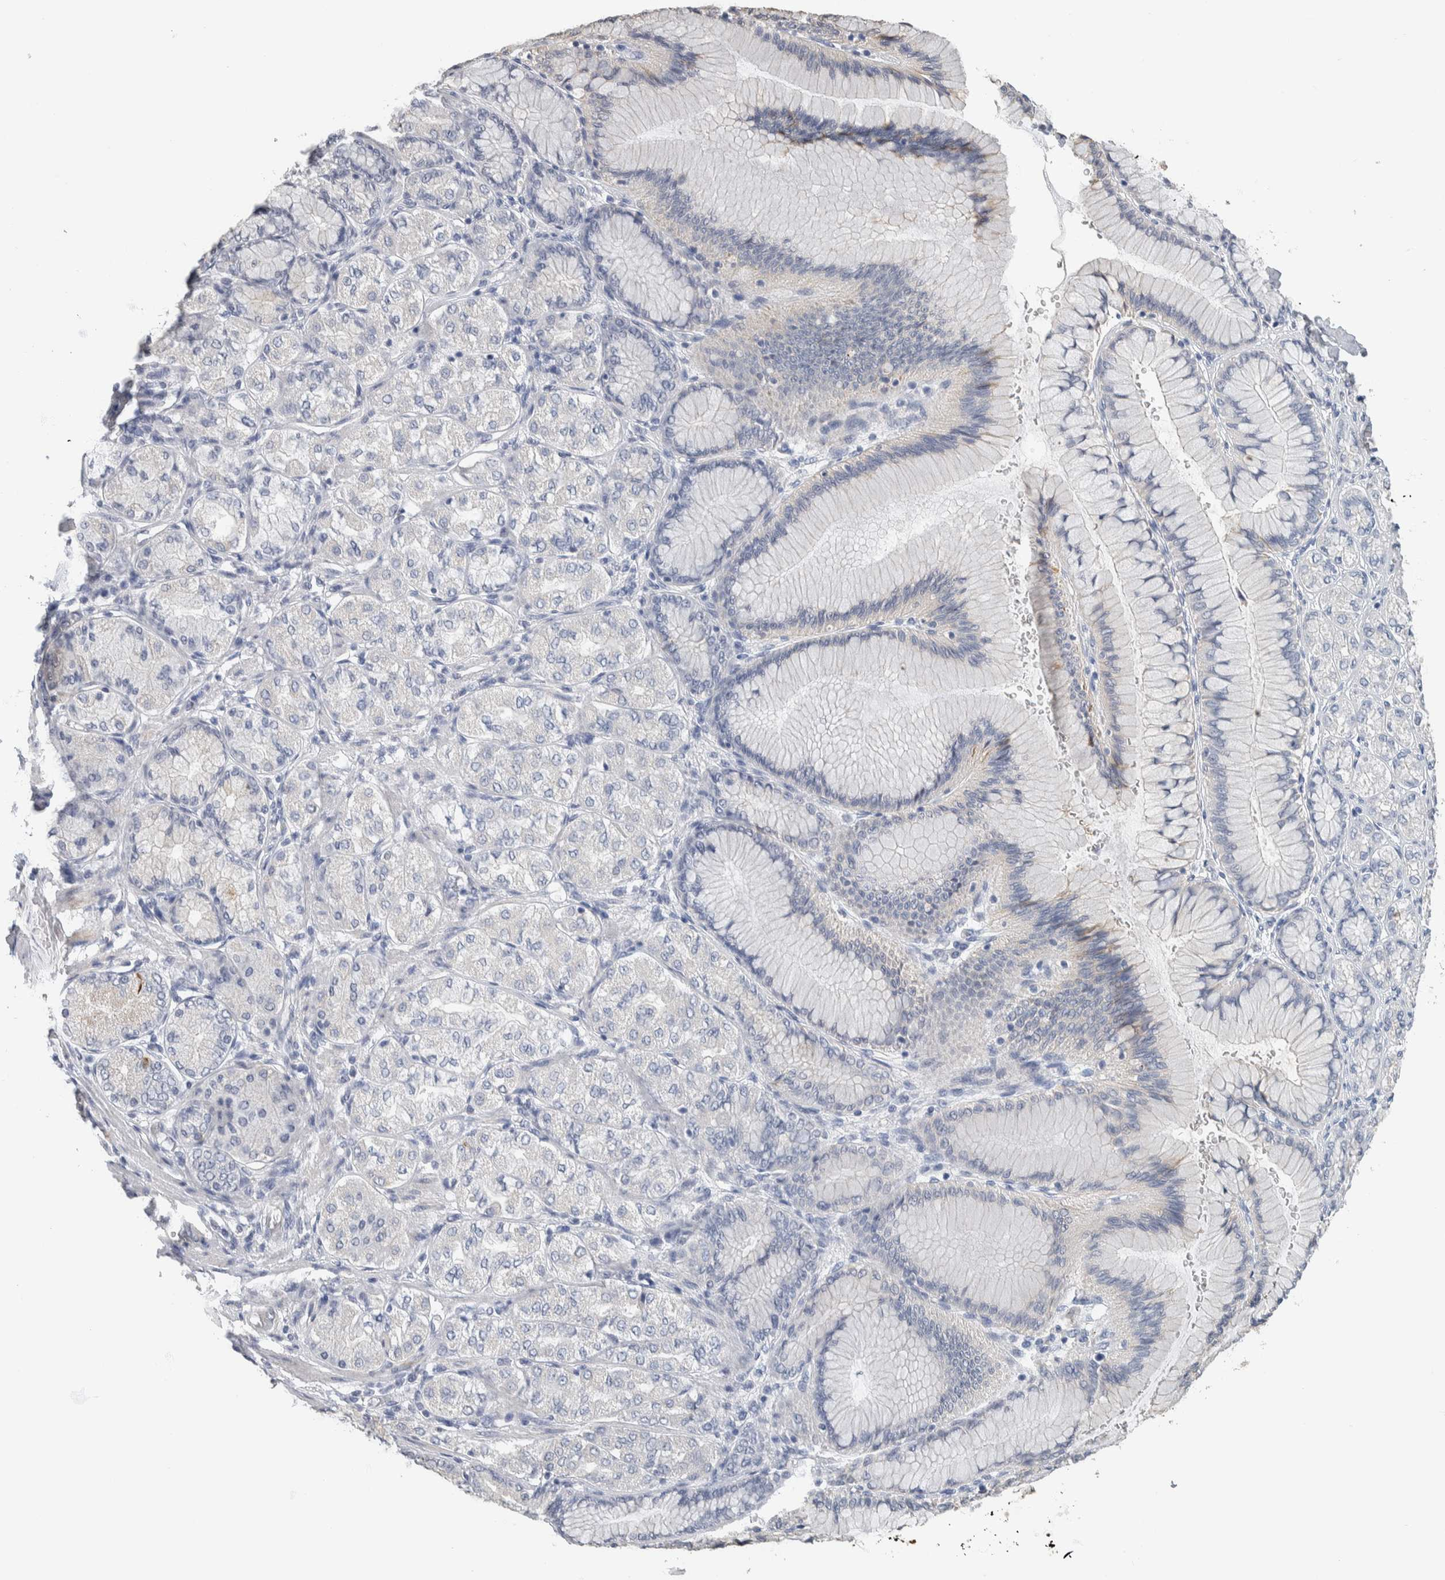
{"staining": {"intensity": "negative", "quantity": "none", "location": "none"}, "tissue": "stomach cancer", "cell_type": "Tumor cells", "image_type": "cancer", "snomed": [{"axis": "morphology", "description": "Adenocarcinoma, NOS"}, {"axis": "topography", "description": "Stomach"}], "caption": "This is a photomicrograph of immunohistochemistry (IHC) staining of stomach cancer (adenocarcinoma), which shows no positivity in tumor cells. (Brightfield microscopy of DAB (3,3'-diaminobenzidine) immunohistochemistry (IHC) at high magnification).", "gene": "NEFM", "patient": {"sex": "female", "age": 65}}